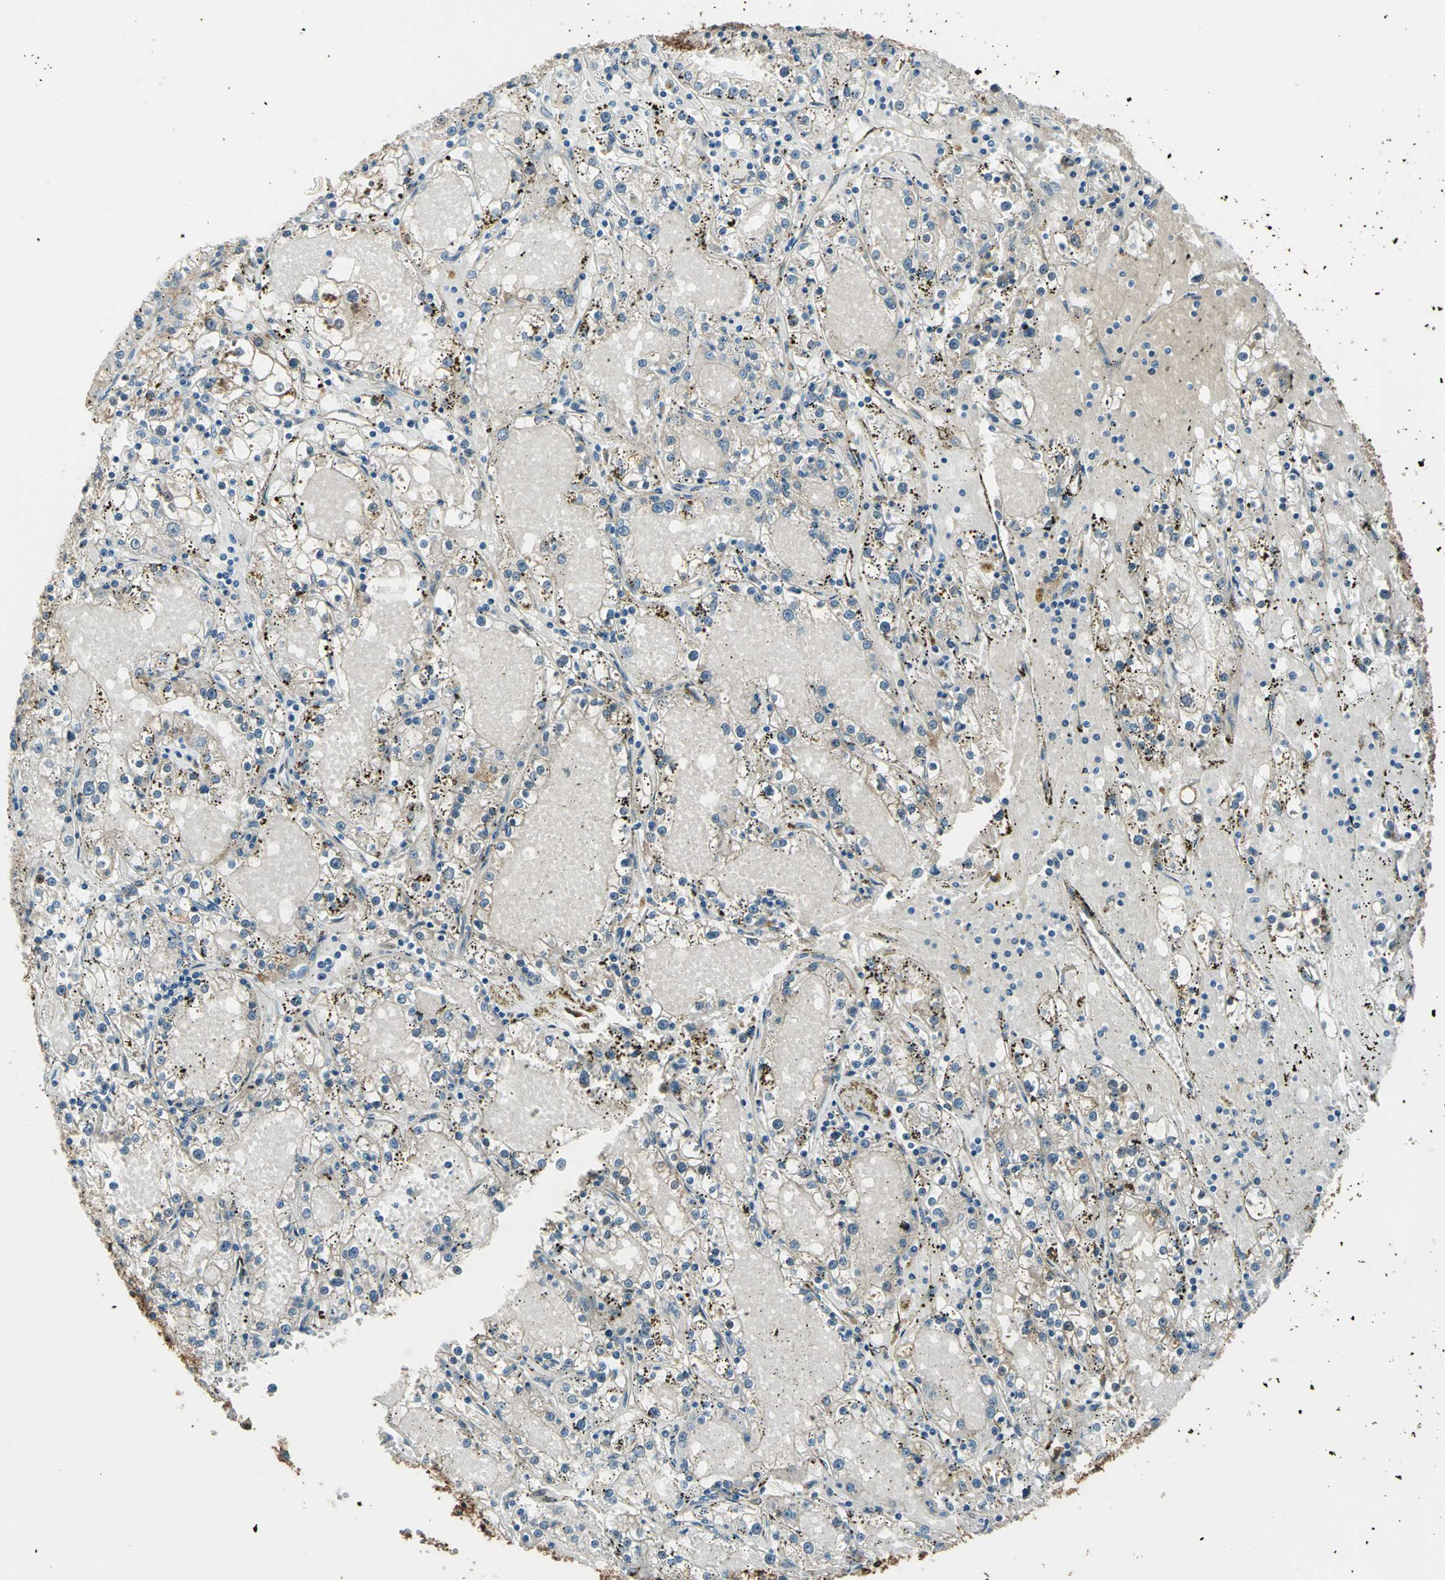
{"staining": {"intensity": "weak", "quantity": "<25%", "location": "cytoplasmic/membranous"}, "tissue": "renal cancer", "cell_type": "Tumor cells", "image_type": "cancer", "snomed": [{"axis": "morphology", "description": "Adenocarcinoma, NOS"}, {"axis": "topography", "description": "Kidney"}], "caption": "This is an immunohistochemistry (IHC) photomicrograph of human renal cancer (adenocarcinoma). There is no staining in tumor cells.", "gene": "HSPB1", "patient": {"sex": "male", "age": 56}}